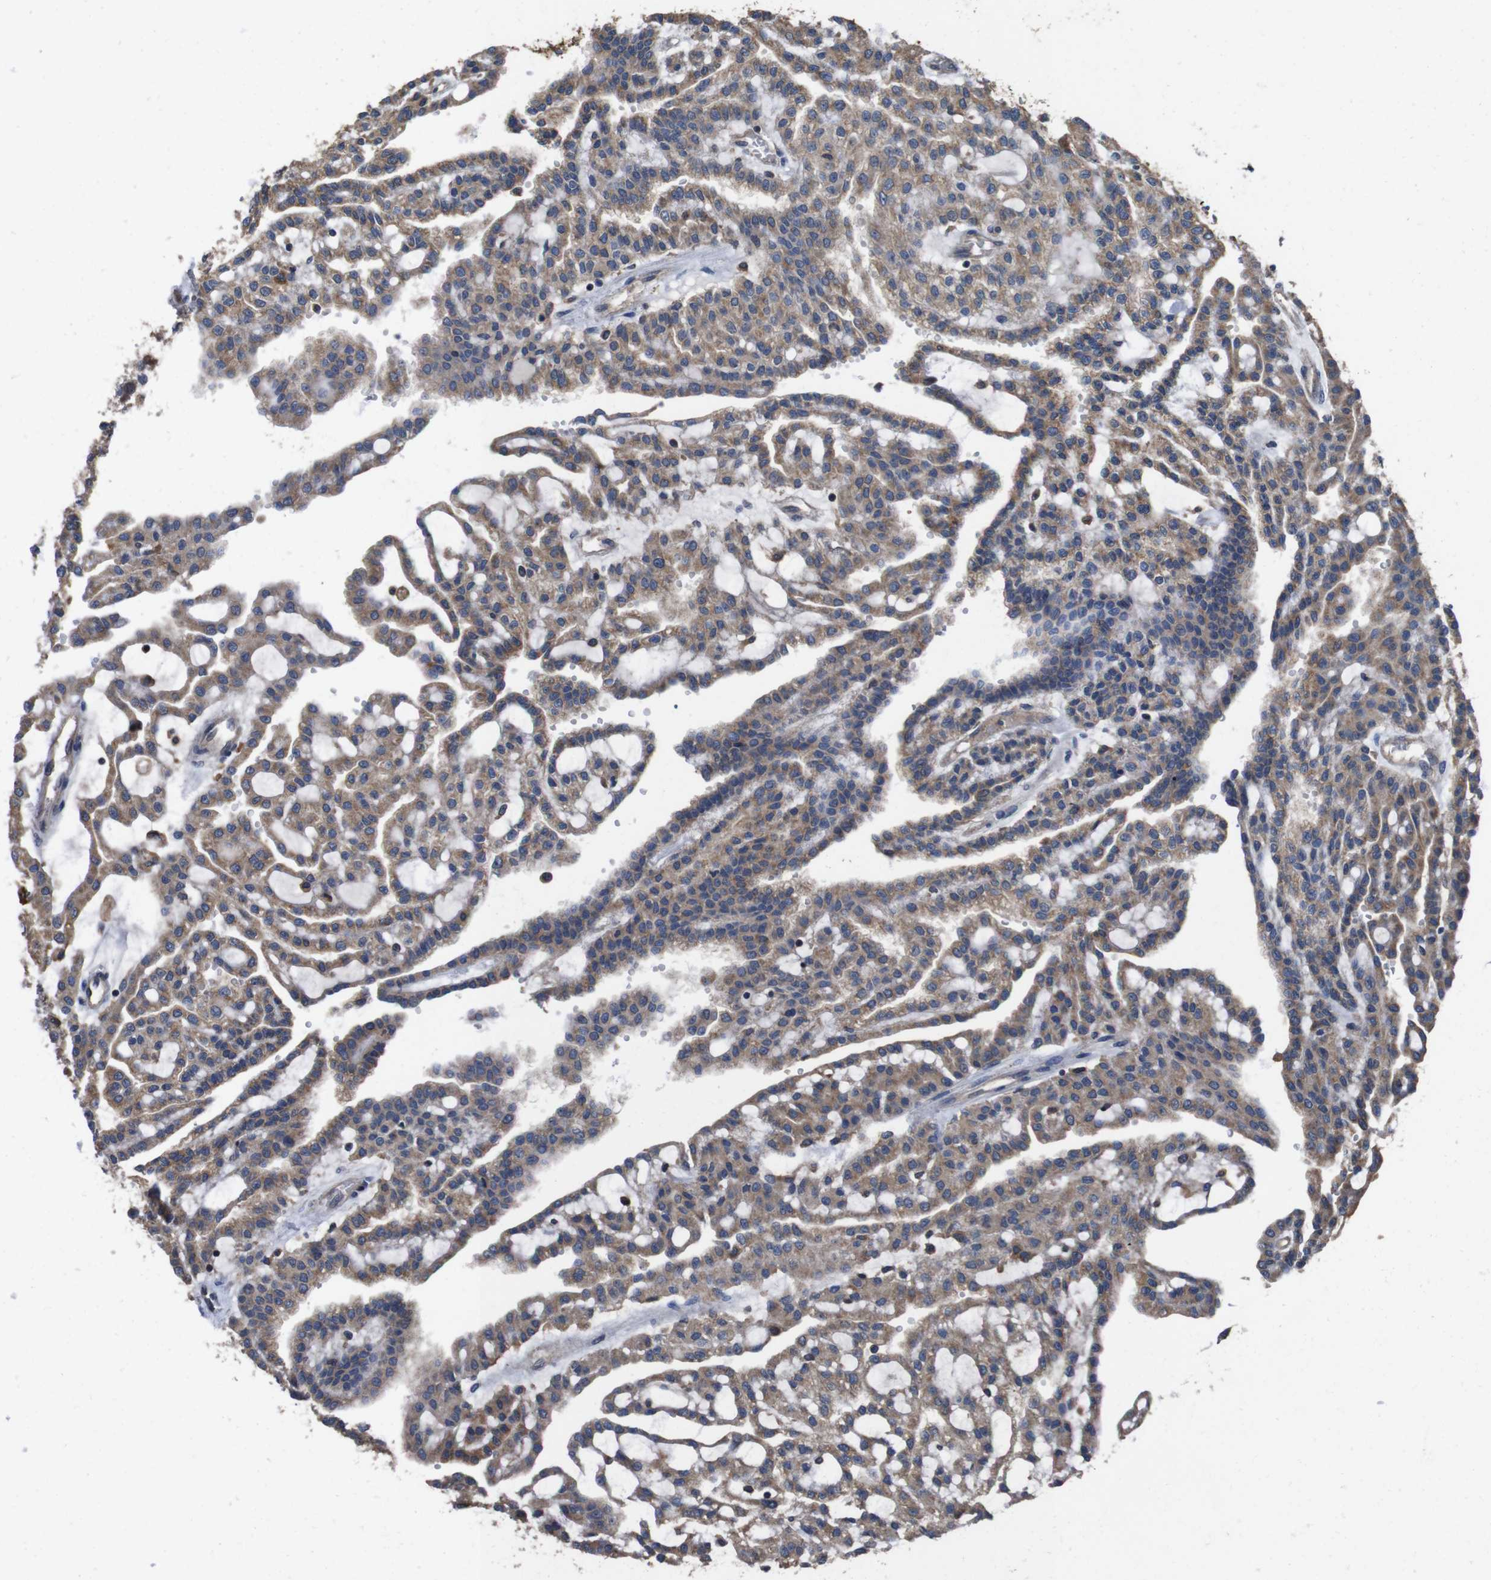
{"staining": {"intensity": "moderate", "quantity": ">75%", "location": "cytoplasmic/membranous"}, "tissue": "renal cancer", "cell_type": "Tumor cells", "image_type": "cancer", "snomed": [{"axis": "morphology", "description": "Adenocarcinoma, NOS"}, {"axis": "topography", "description": "Kidney"}], "caption": "Immunohistochemistry (DAB) staining of human renal cancer demonstrates moderate cytoplasmic/membranous protein staining in about >75% of tumor cells.", "gene": "GLIPR1", "patient": {"sex": "male", "age": 63}}